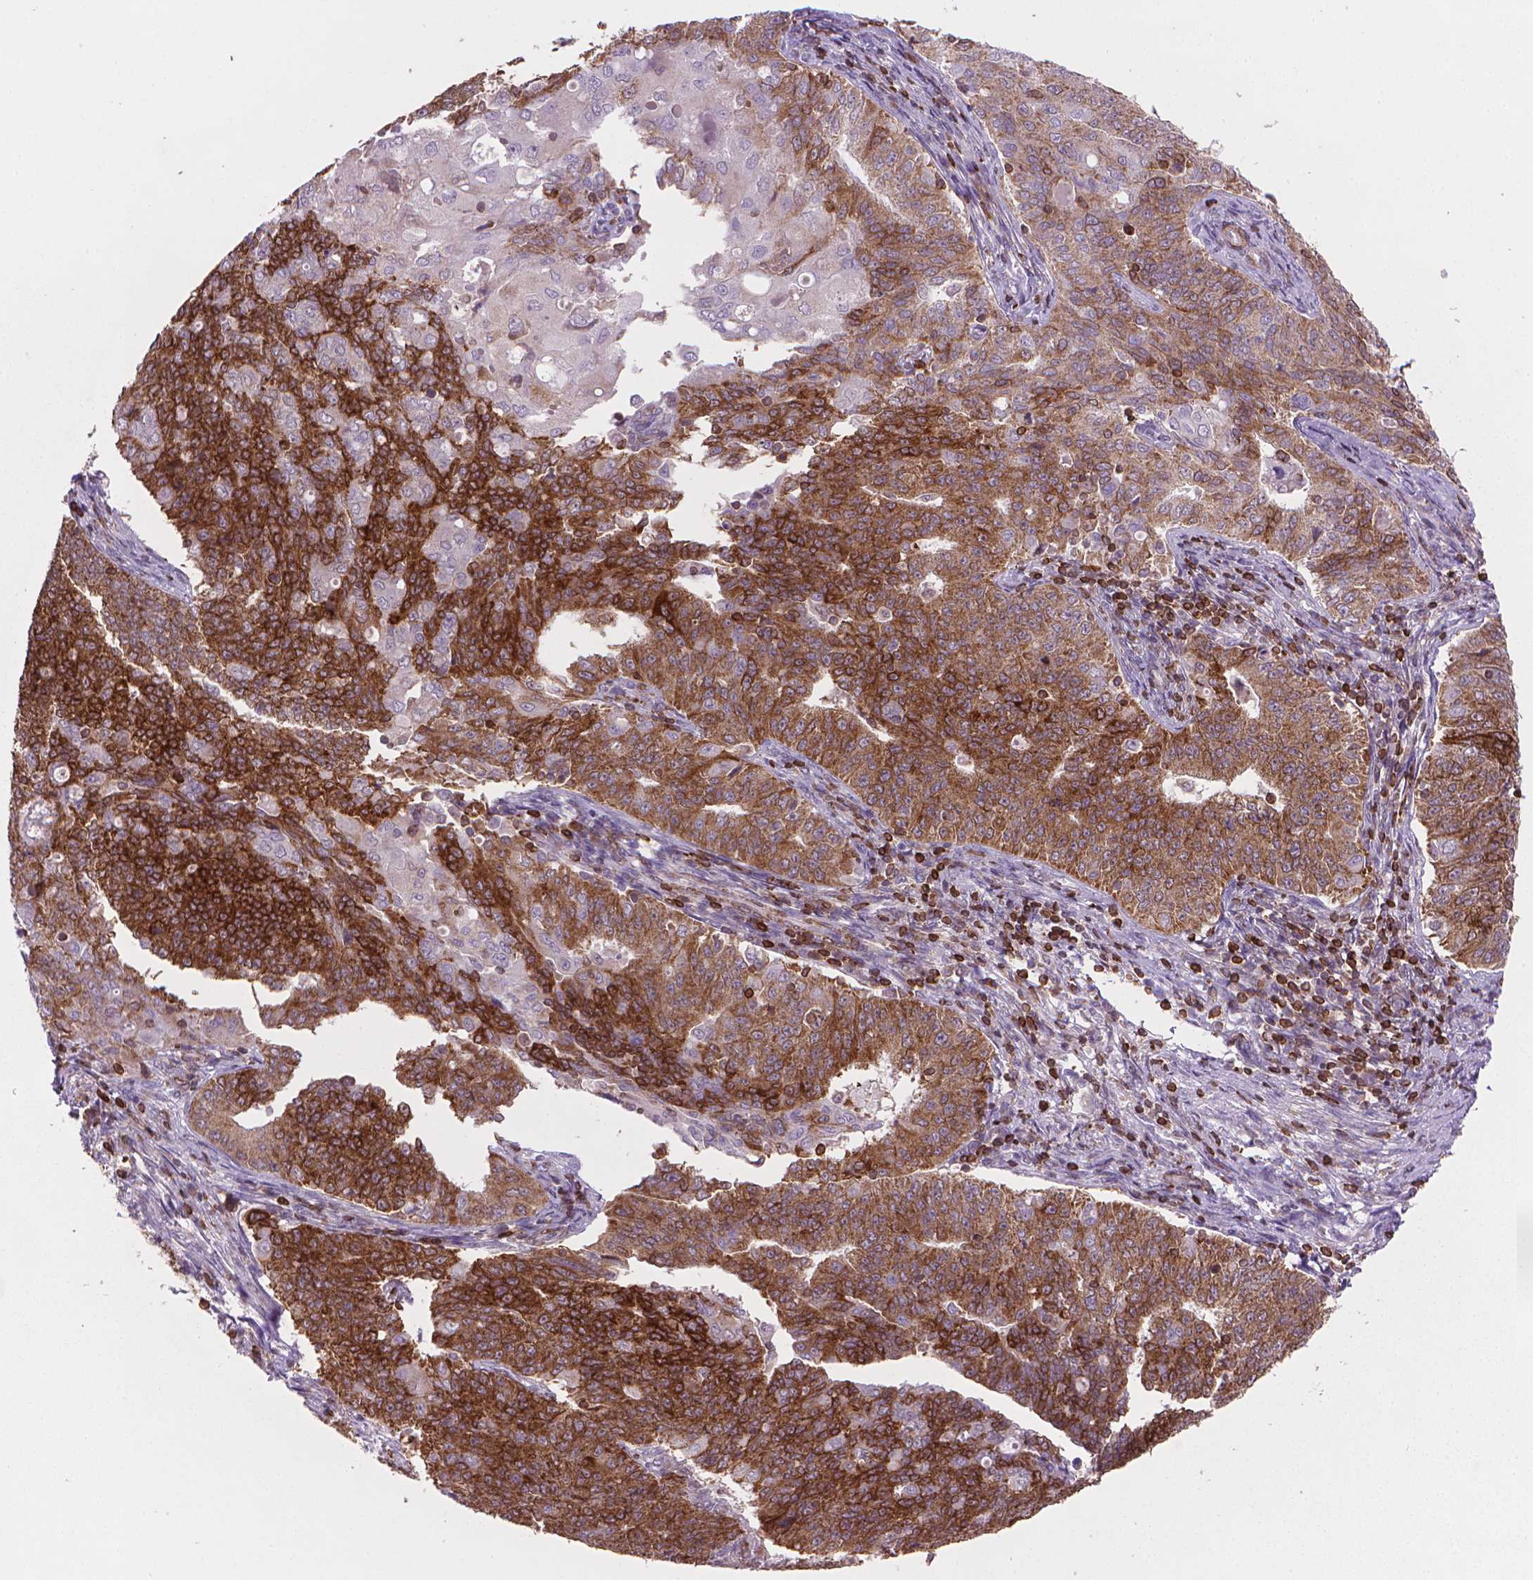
{"staining": {"intensity": "strong", "quantity": ">75%", "location": "cytoplasmic/membranous"}, "tissue": "endometrial cancer", "cell_type": "Tumor cells", "image_type": "cancer", "snomed": [{"axis": "morphology", "description": "Adenocarcinoma, NOS"}, {"axis": "topography", "description": "Endometrium"}], "caption": "Endometrial cancer tissue exhibits strong cytoplasmic/membranous expression in about >75% of tumor cells, visualized by immunohistochemistry.", "gene": "BCL2", "patient": {"sex": "female", "age": 43}}